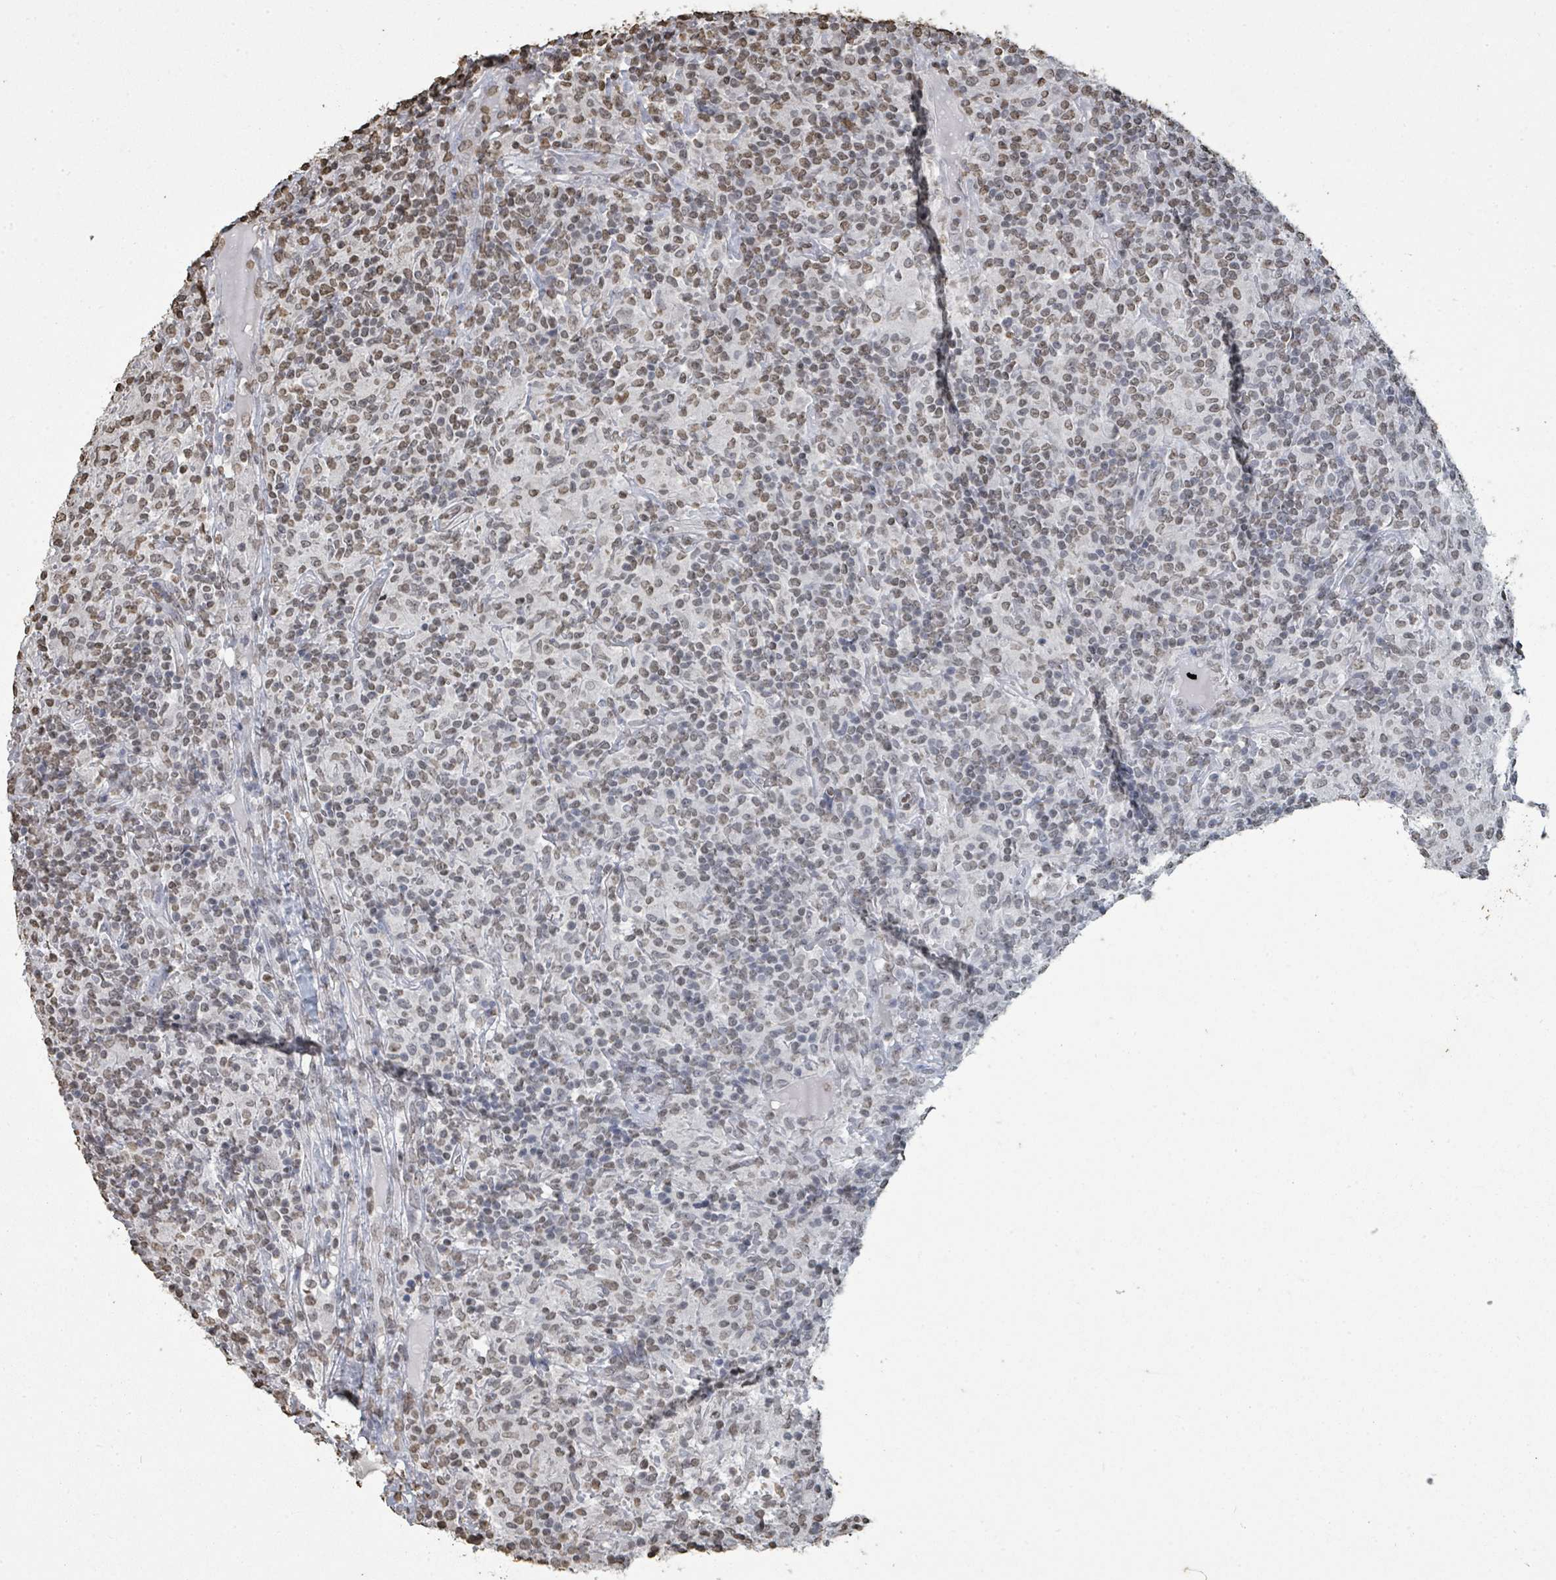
{"staining": {"intensity": "negative", "quantity": "none", "location": "none"}, "tissue": "lymphoma", "cell_type": "Tumor cells", "image_type": "cancer", "snomed": [{"axis": "morphology", "description": "Hodgkin's disease, NOS"}, {"axis": "topography", "description": "Lymph node"}], "caption": "Tumor cells are negative for brown protein staining in lymphoma.", "gene": "MRPS12", "patient": {"sex": "male", "age": 70}}